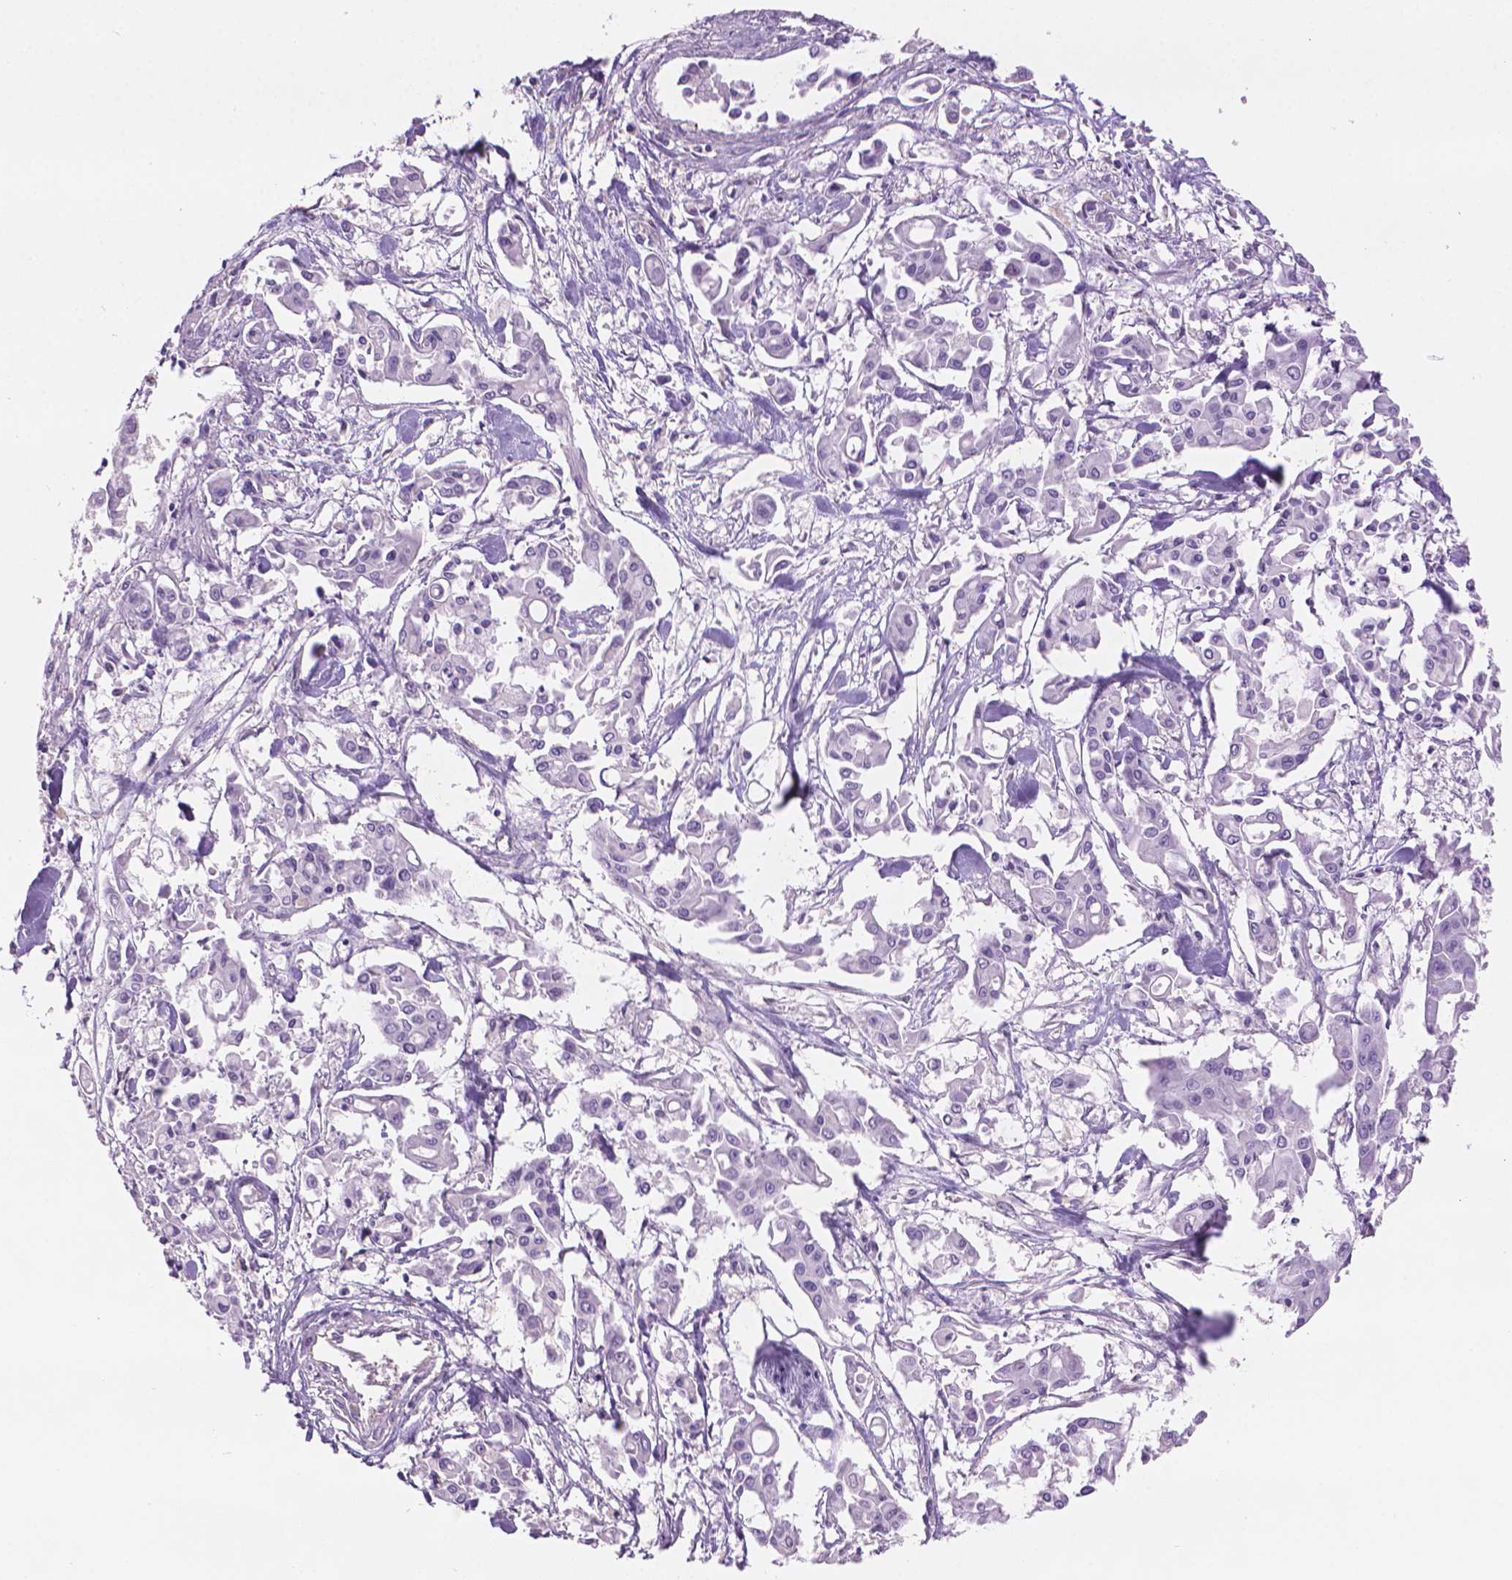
{"staining": {"intensity": "negative", "quantity": "none", "location": "none"}, "tissue": "pancreatic cancer", "cell_type": "Tumor cells", "image_type": "cancer", "snomed": [{"axis": "morphology", "description": "Adenocarcinoma, NOS"}, {"axis": "topography", "description": "Pancreas"}], "caption": "Adenocarcinoma (pancreatic) was stained to show a protein in brown. There is no significant staining in tumor cells.", "gene": "TMEM184A", "patient": {"sex": "male", "age": 61}}